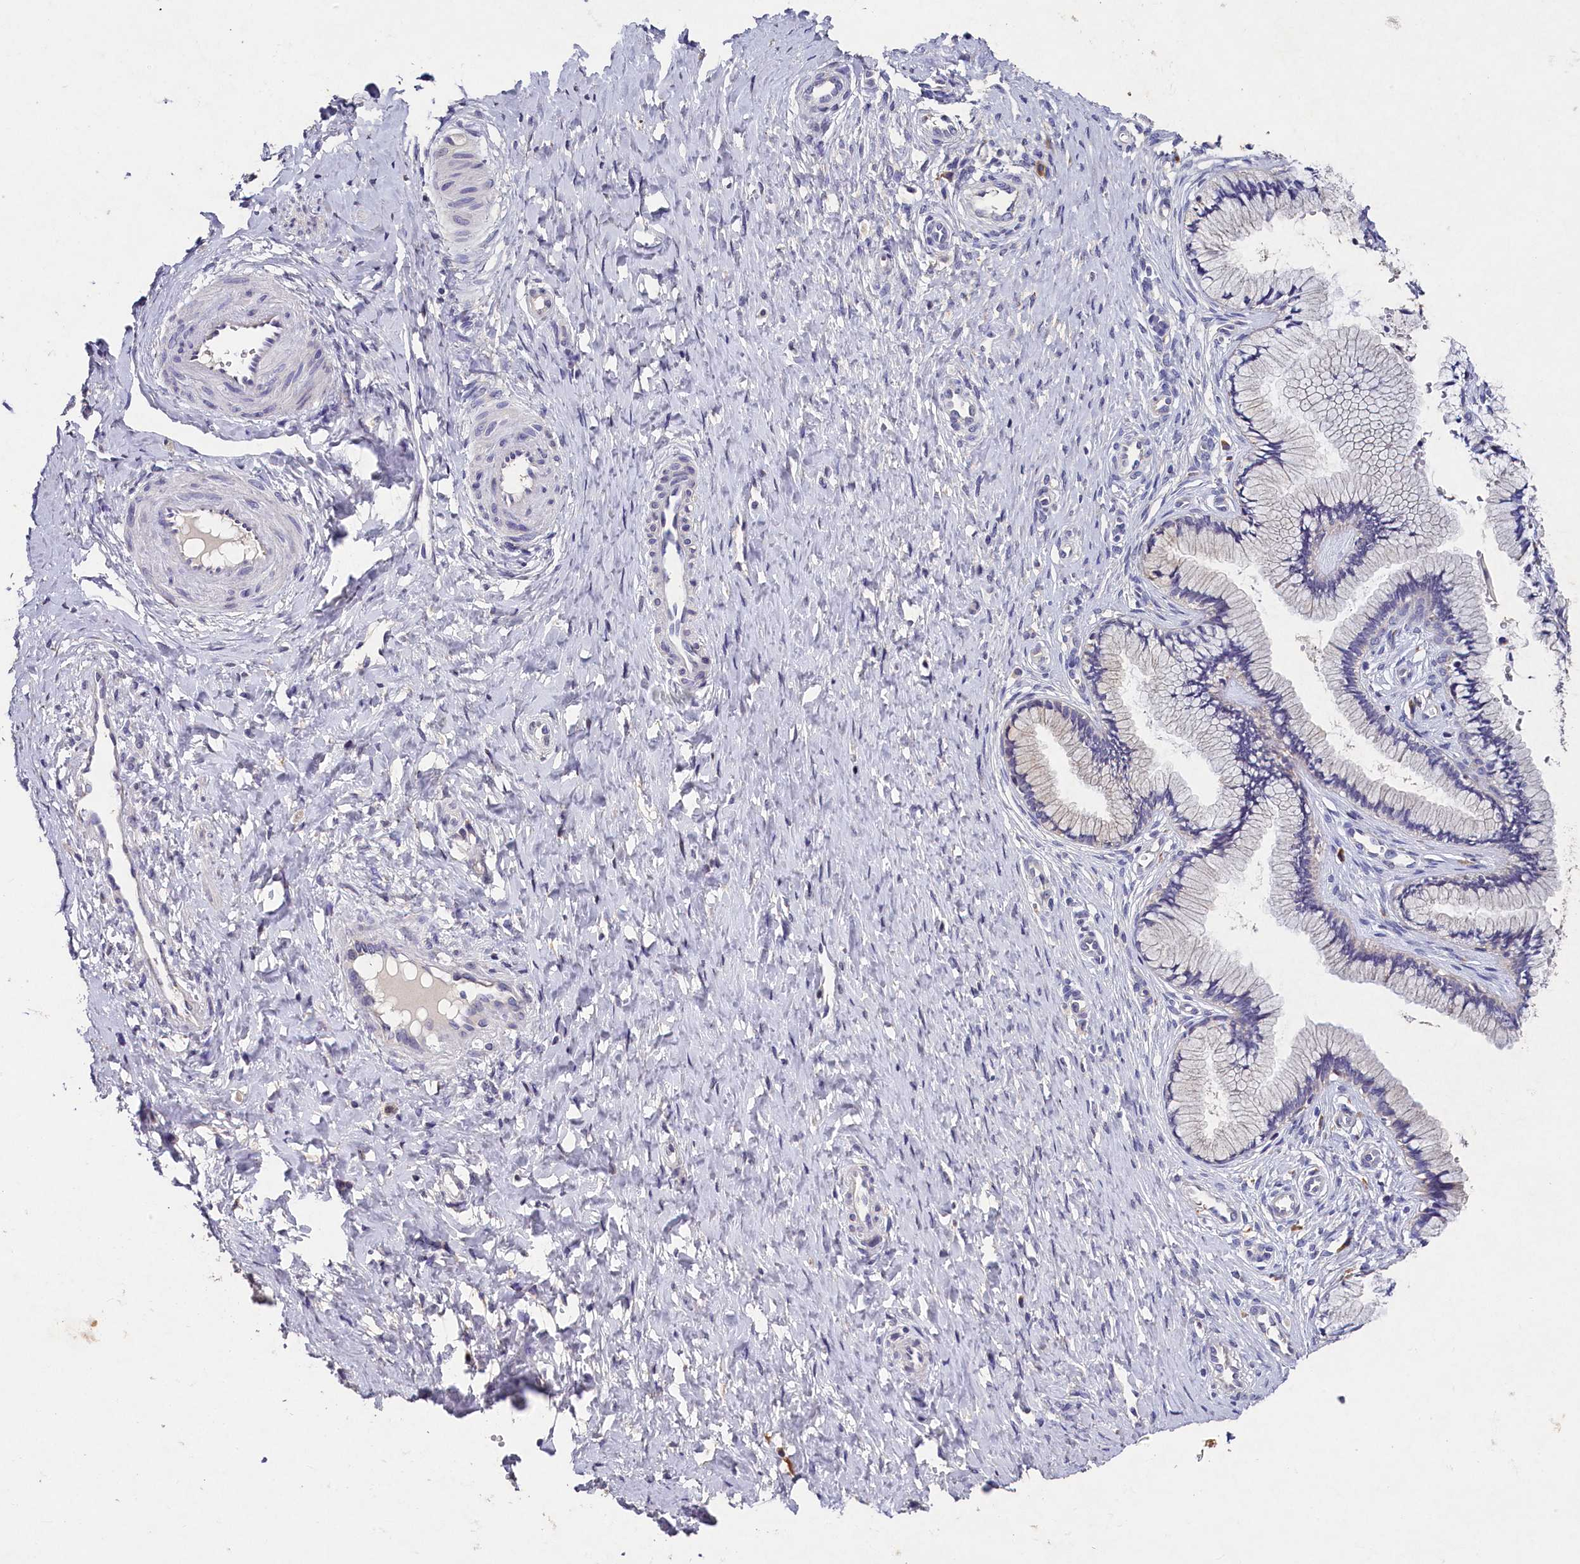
{"staining": {"intensity": "negative", "quantity": "none", "location": "none"}, "tissue": "cervix", "cell_type": "Glandular cells", "image_type": "normal", "snomed": [{"axis": "morphology", "description": "Normal tissue, NOS"}, {"axis": "topography", "description": "Cervix"}], "caption": "Immunohistochemistry (IHC) photomicrograph of unremarkable cervix: human cervix stained with DAB (3,3'-diaminobenzidine) displays no significant protein positivity in glandular cells. (DAB (3,3'-diaminobenzidine) IHC, high magnification).", "gene": "ST7L", "patient": {"sex": "female", "age": 36}}